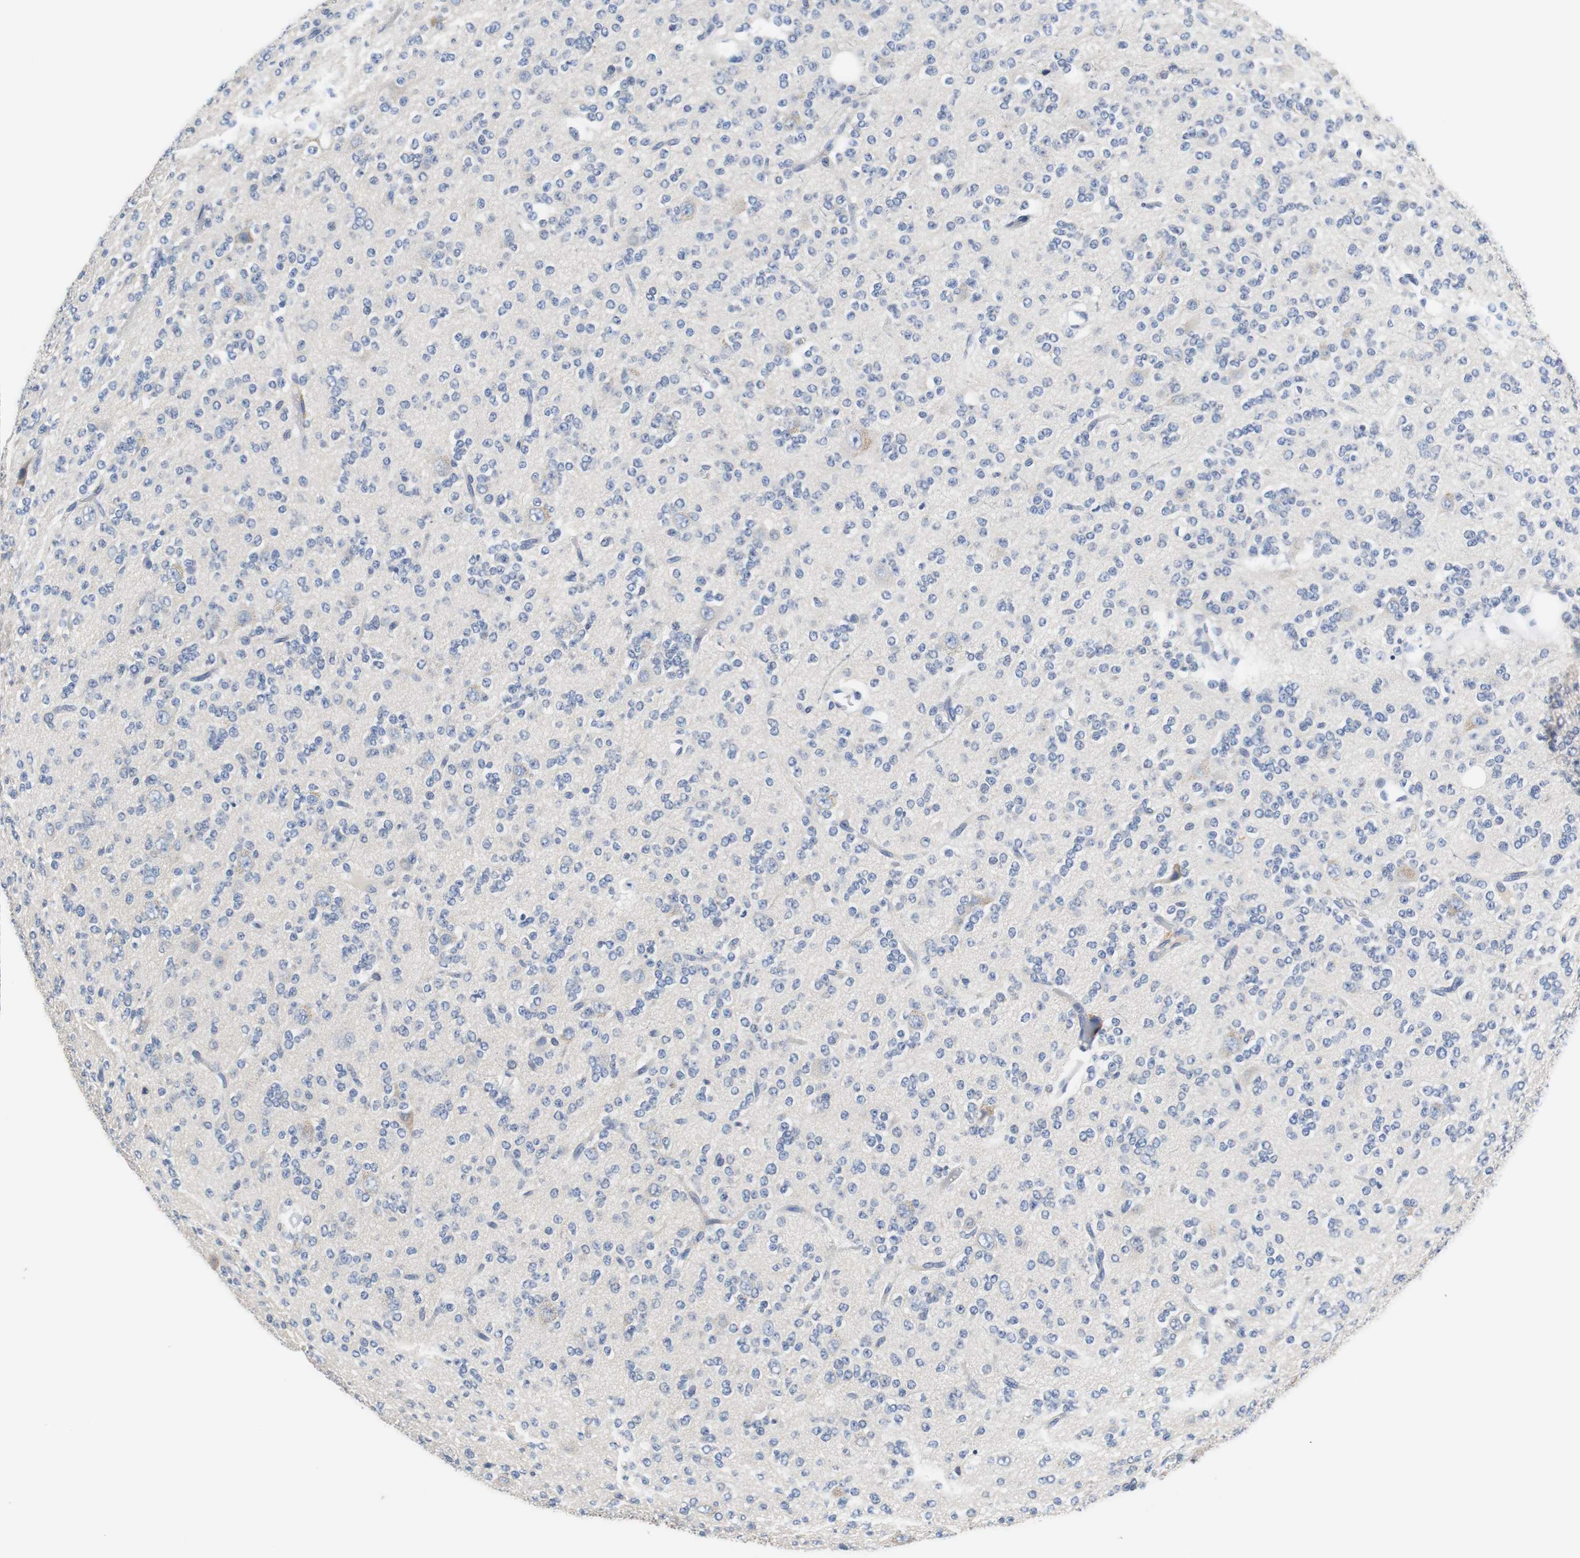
{"staining": {"intensity": "negative", "quantity": "none", "location": "none"}, "tissue": "glioma", "cell_type": "Tumor cells", "image_type": "cancer", "snomed": [{"axis": "morphology", "description": "Glioma, malignant, Low grade"}, {"axis": "topography", "description": "Brain"}], "caption": "This is an IHC image of human glioma. There is no expression in tumor cells.", "gene": "PCK1", "patient": {"sex": "male", "age": 38}}